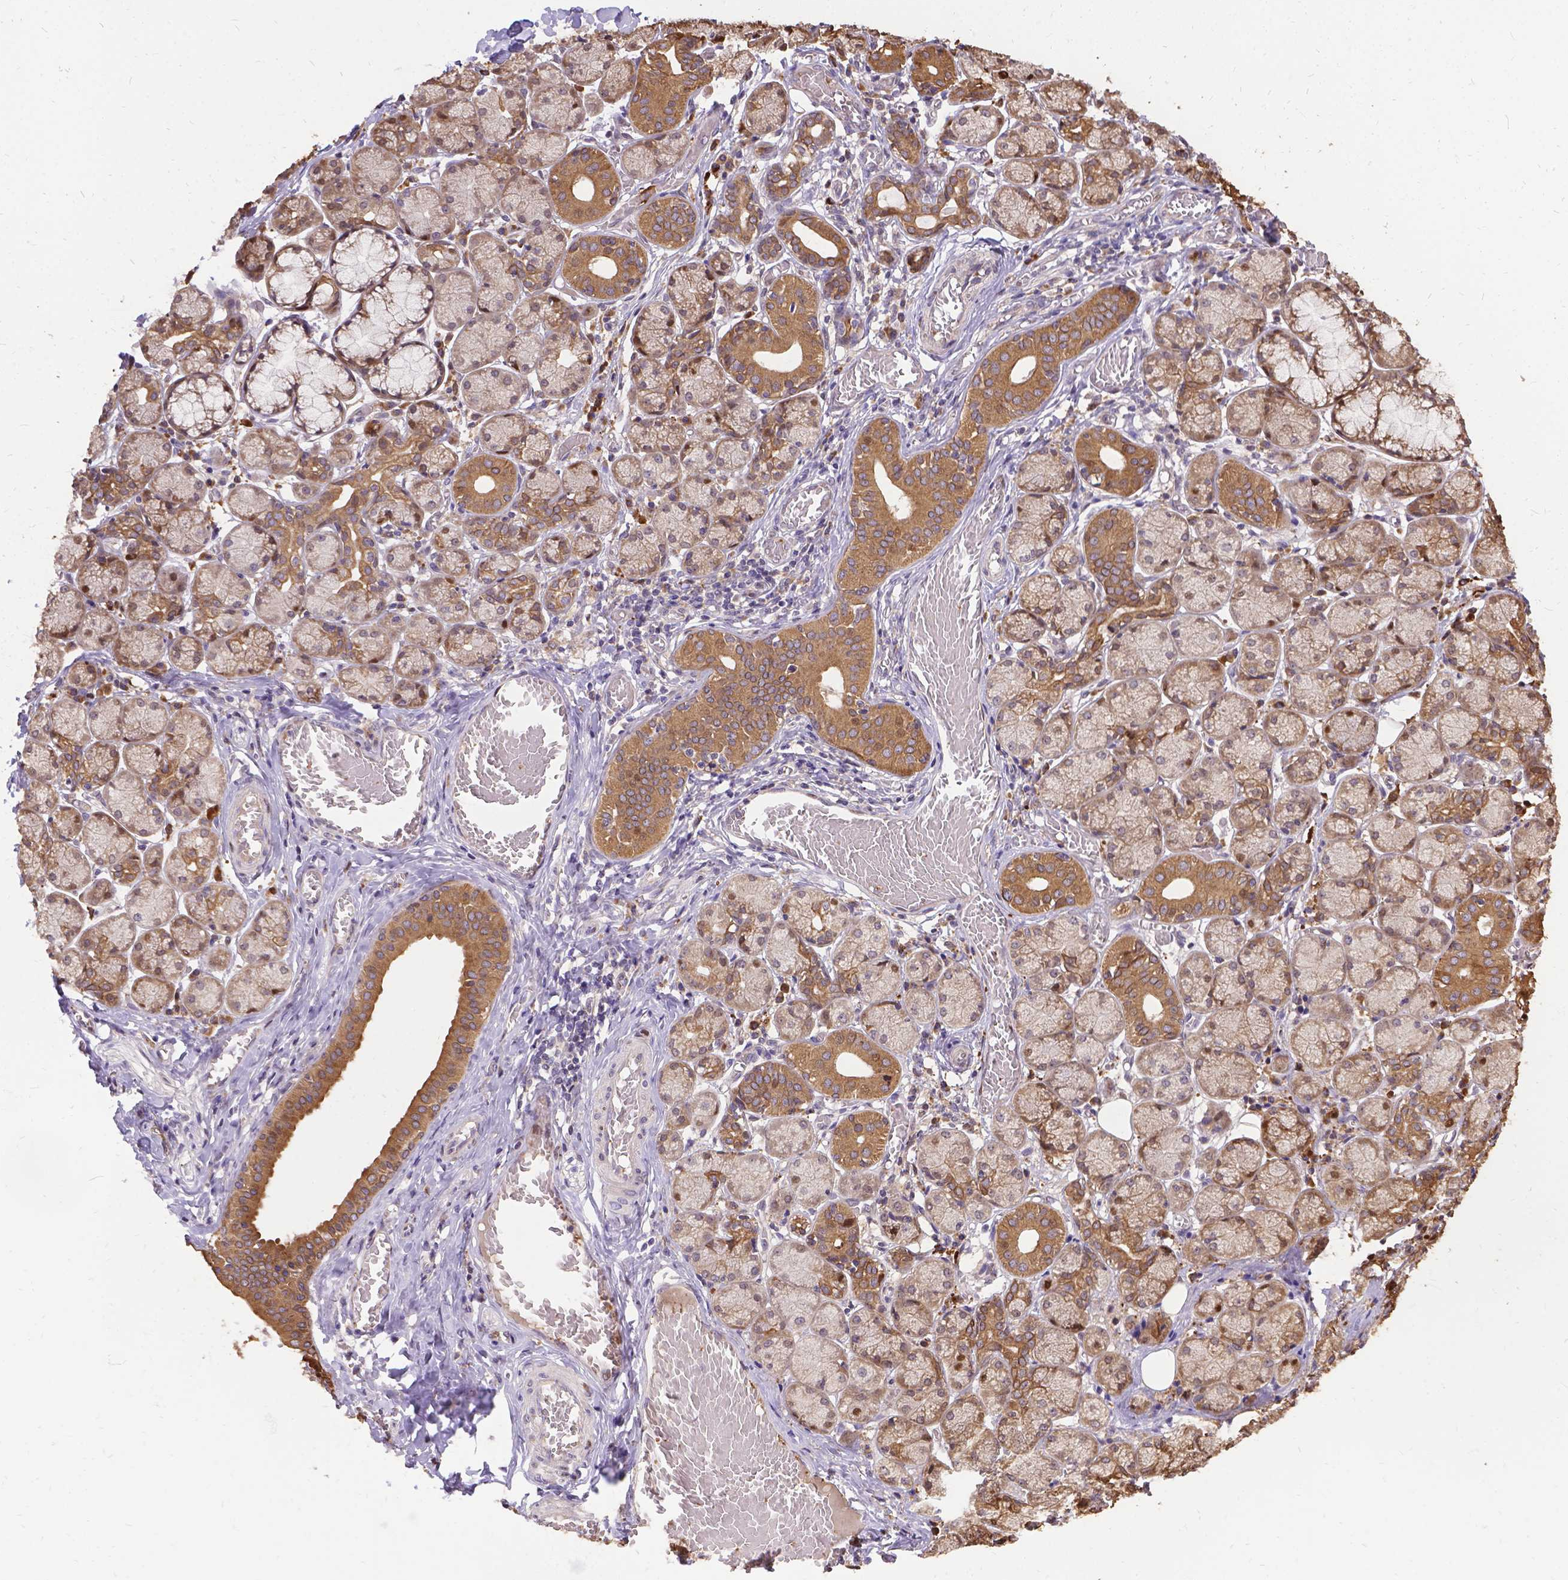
{"staining": {"intensity": "moderate", "quantity": ">75%", "location": "cytoplasmic/membranous,nuclear"}, "tissue": "salivary gland", "cell_type": "Glandular cells", "image_type": "normal", "snomed": [{"axis": "morphology", "description": "Normal tissue, NOS"}, {"axis": "topography", "description": "Salivary gland"}, {"axis": "topography", "description": "Peripheral nerve tissue"}], "caption": "A photomicrograph showing moderate cytoplasmic/membranous,nuclear staining in approximately >75% of glandular cells in normal salivary gland, as visualized by brown immunohistochemical staining.", "gene": "DENND6A", "patient": {"sex": "female", "age": 24}}